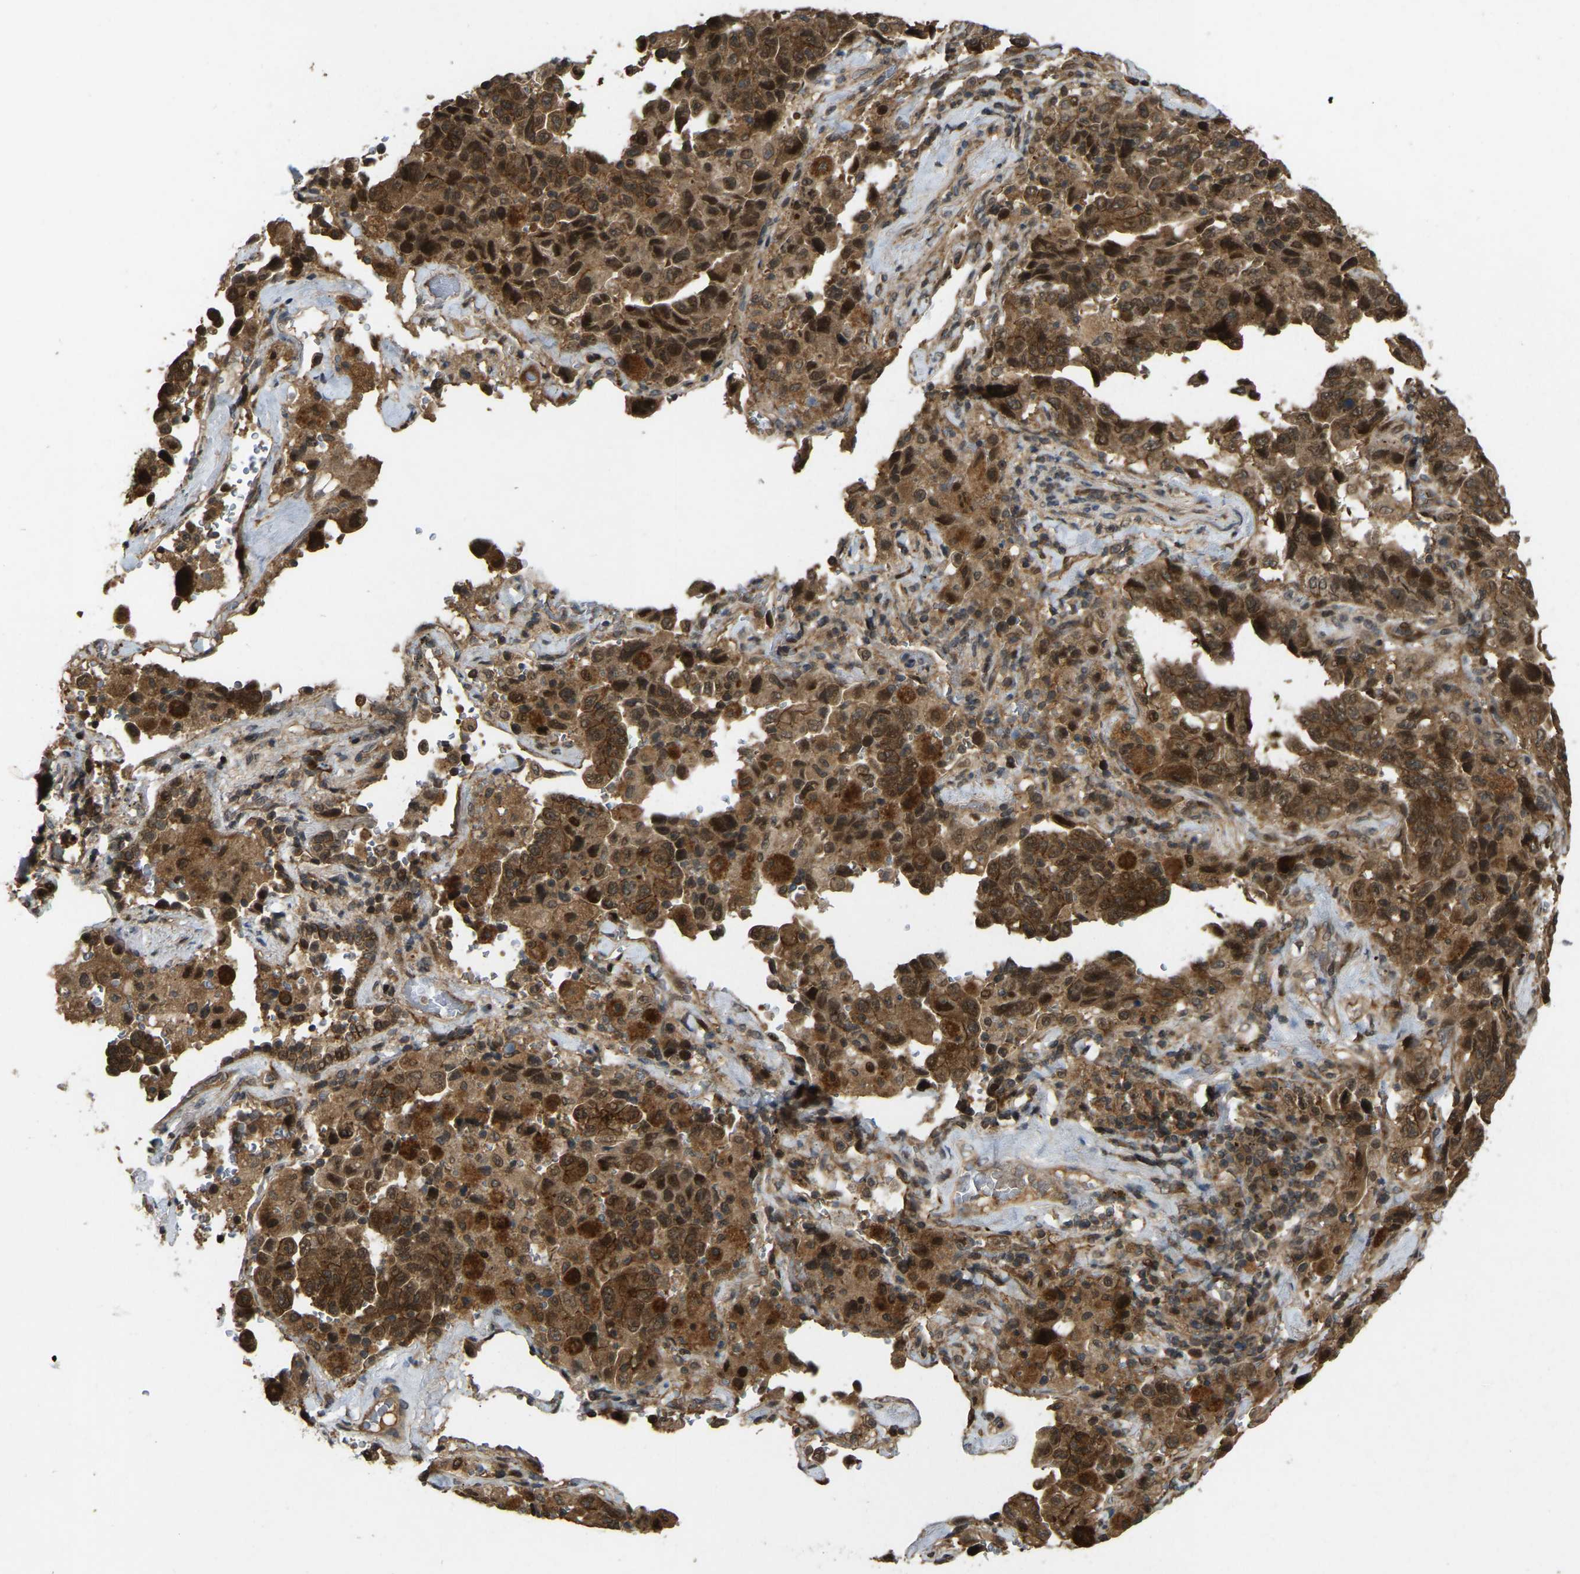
{"staining": {"intensity": "strong", "quantity": ">75%", "location": "cytoplasmic/membranous,nuclear"}, "tissue": "lung cancer", "cell_type": "Tumor cells", "image_type": "cancer", "snomed": [{"axis": "morphology", "description": "Adenocarcinoma, NOS"}, {"axis": "topography", "description": "Lung"}], "caption": "This photomicrograph reveals lung cancer stained with immunohistochemistry to label a protein in brown. The cytoplasmic/membranous and nuclear of tumor cells show strong positivity for the protein. Nuclei are counter-stained blue.", "gene": "KIAA1549", "patient": {"sex": "female", "age": 51}}